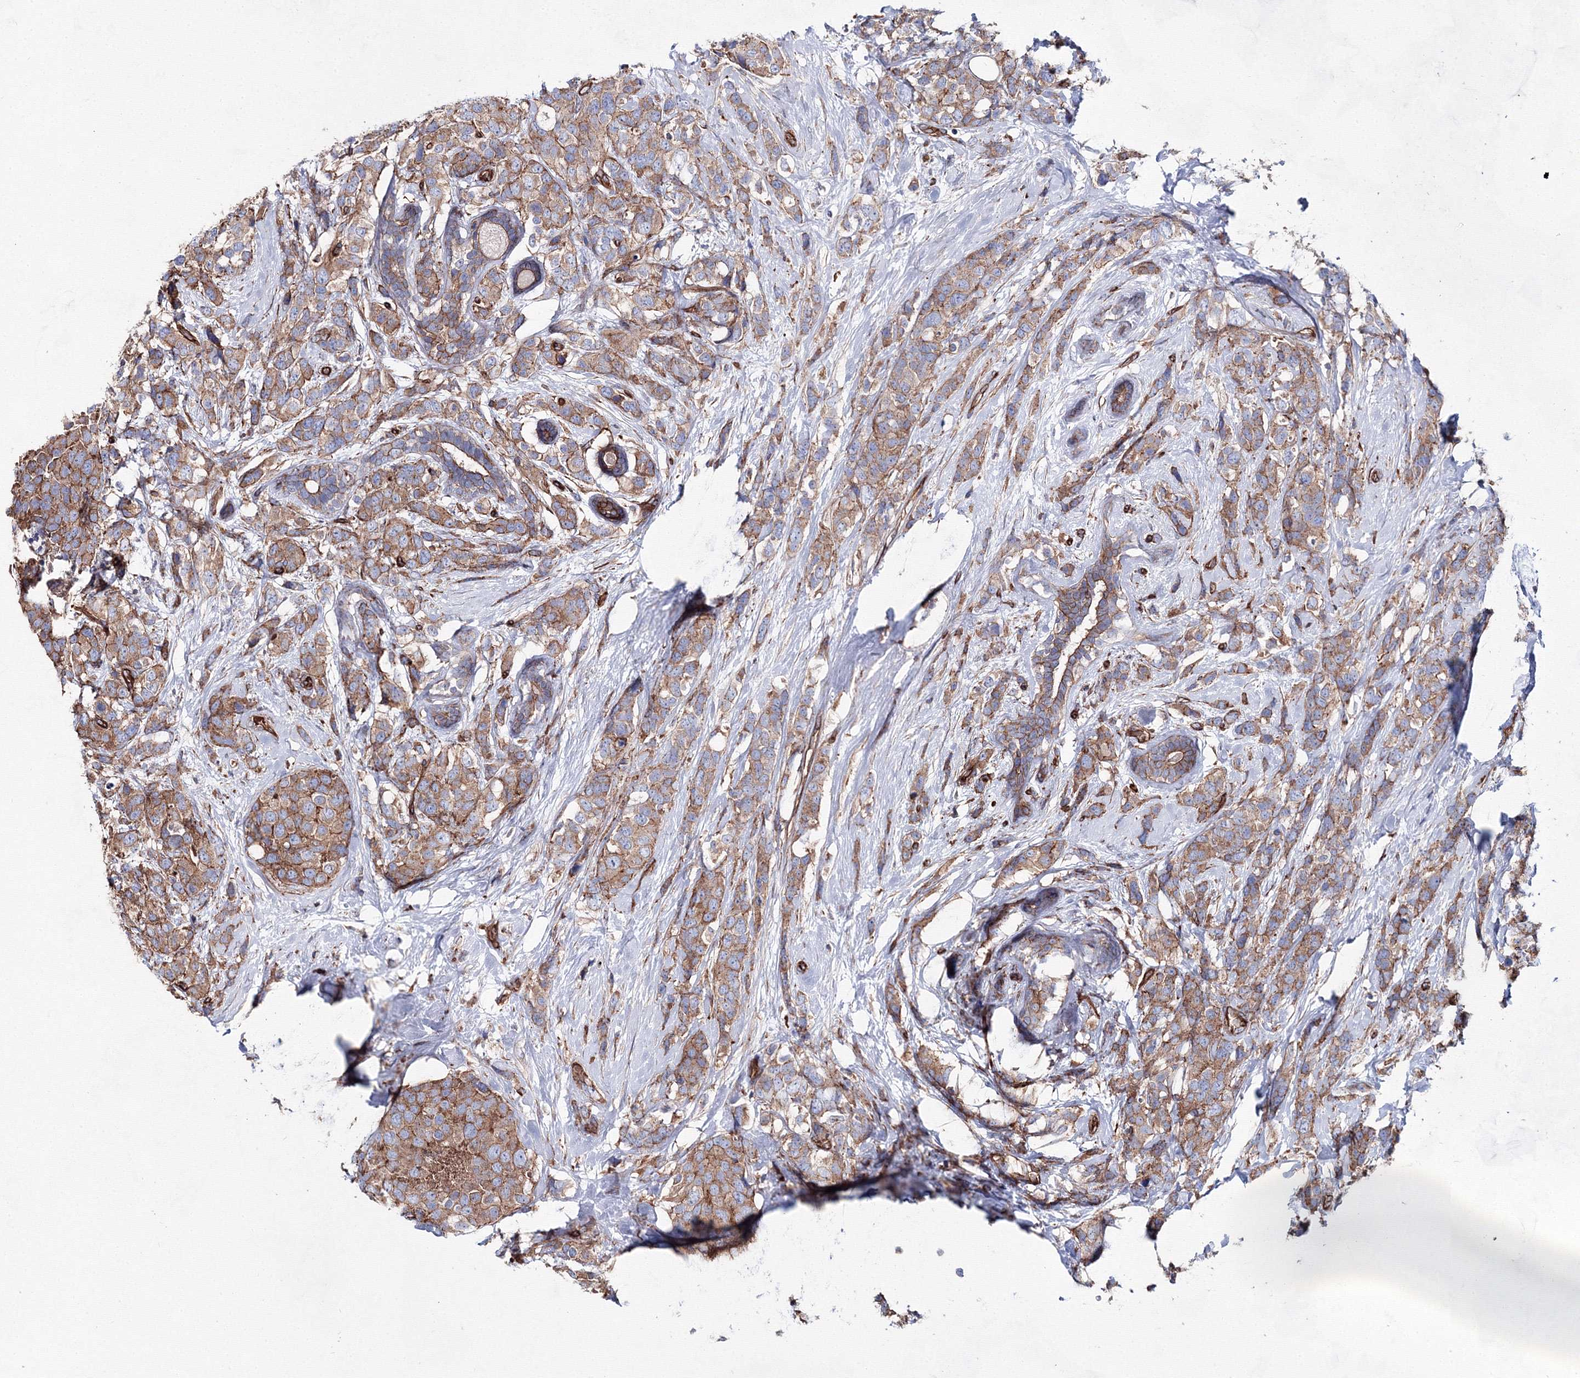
{"staining": {"intensity": "moderate", "quantity": ">75%", "location": "cytoplasmic/membranous"}, "tissue": "breast cancer", "cell_type": "Tumor cells", "image_type": "cancer", "snomed": [{"axis": "morphology", "description": "Lobular carcinoma"}, {"axis": "topography", "description": "Breast"}], "caption": "Protein expression by immunohistochemistry reveals moderate cytoplasmic/membranous expression in about >75% of tumor cells in breast cancer (lobular carcinoma).", "gene": "ANKRD37", "patient": {"sex": "female", "age": 59}}